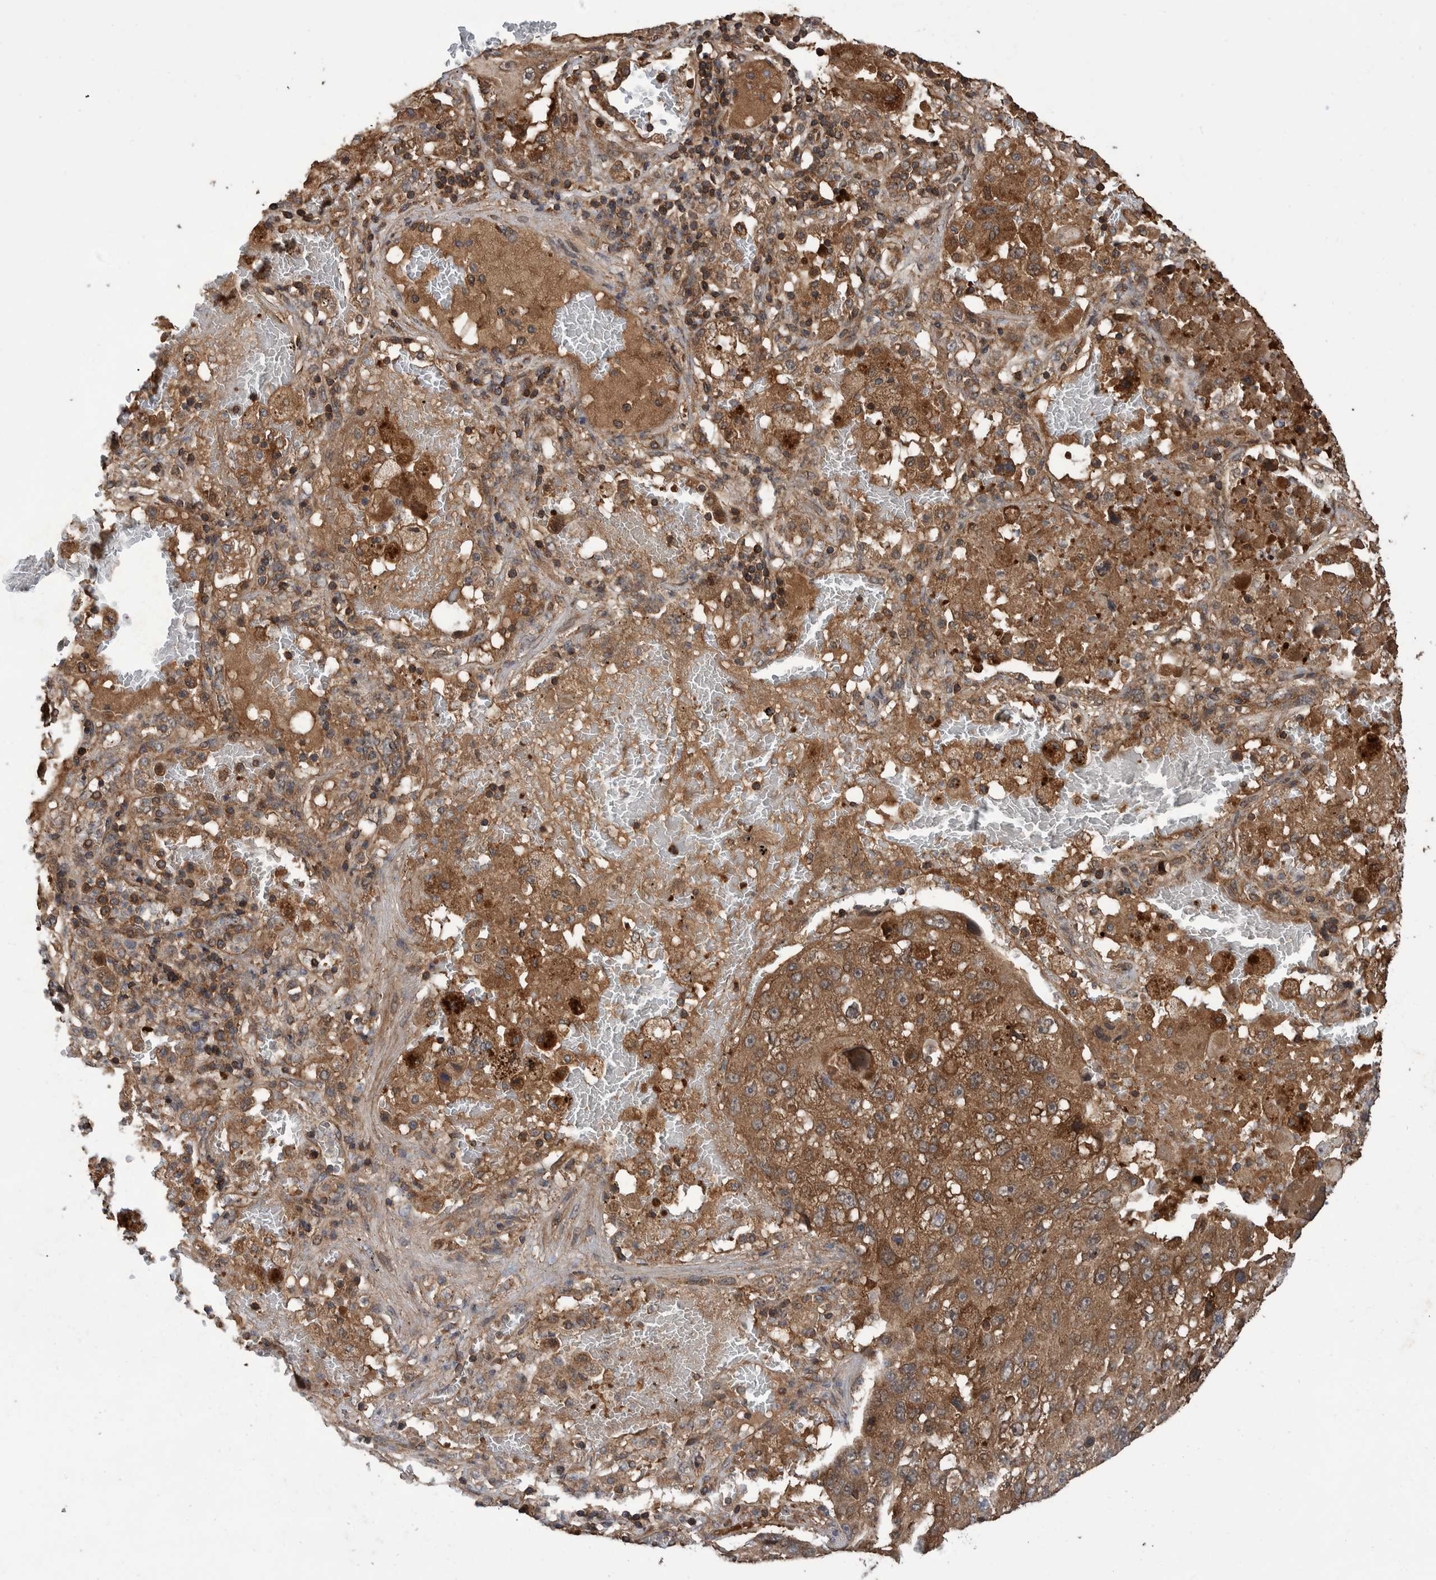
{"staining": {"intensity": "moderate", "quantity": ">75%", "location": "cytoplasmic/membranous"}, "tissue": "lung cancer", "cell_type": "Tumor cells", "image_type": "cancer", "snomed": [{"axis": "morphology", "description": "Squamous cell carcinoma, NOS"}, {"axis": "topography", "description": "Lung"}], "caption": "An immunohistochemistry photomicrograph of tumor tissue is shown. Protein staining in brown labels moderate cytoplasmic/membranous positivity in lung cancer within tumor cells. (Stains: DAB (3,3'-diaminobenzidine) in brown, nuclei in blue, Microscopy: brightfield microscopy at high magnification).", "gene": "VBP1", "patient": {"sex": "male", "age": 61}}